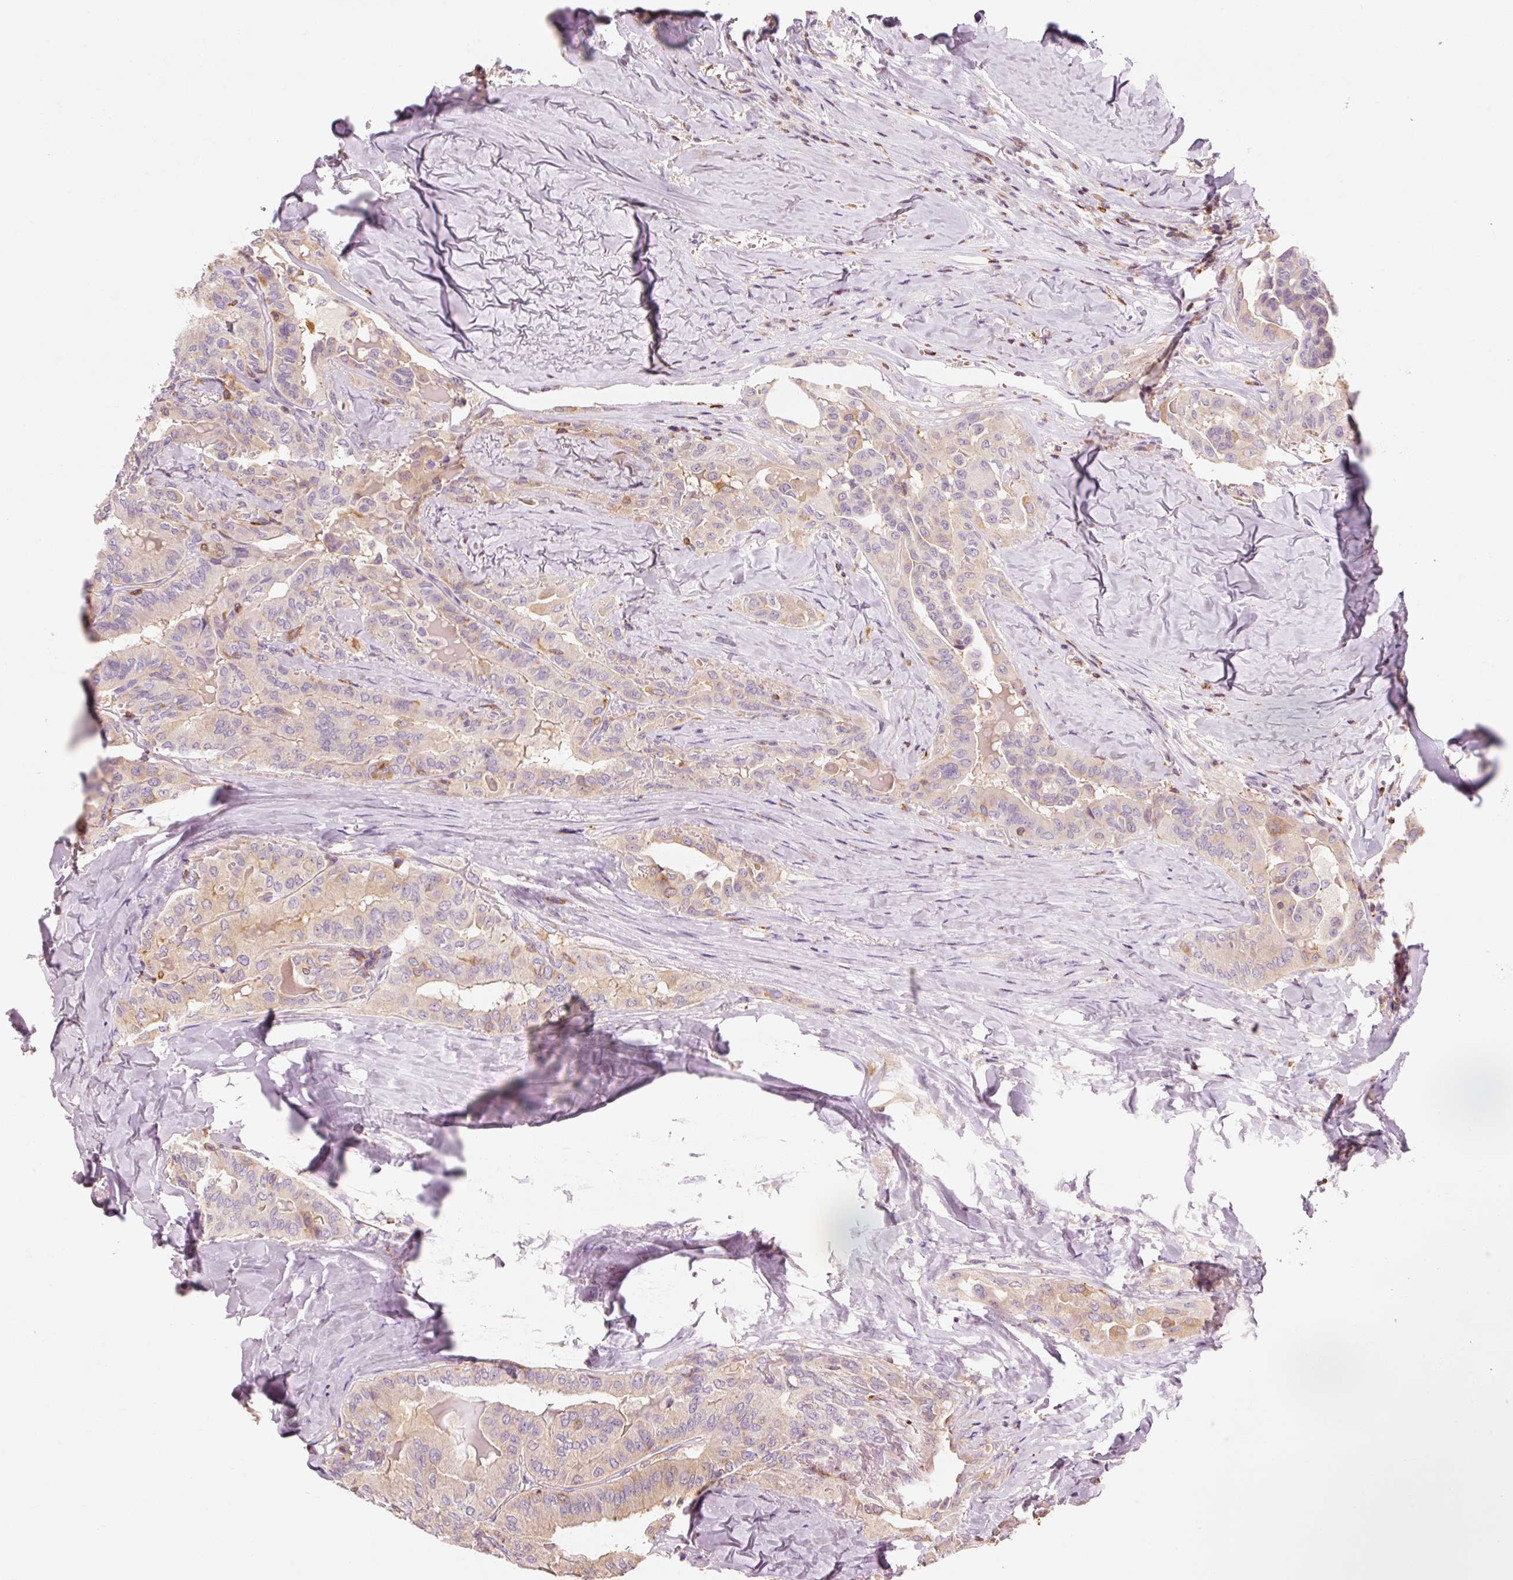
{"staining": {"intensity": "moderate", "quantity": "<25%", "location": "cytoplasmic/membranous"}, "tissue": "thyroid cancer", "cell_type": "Tumor cells", "image_type": "cancer", "snomed": [{"axis": "morphology", "description": "Papillary adenocarcinoma, NOS"}, {"axis": "topography", "description": "Thyroid gland"}], "caption": "Thyroid papillary adenocarcinoma stained with a brown dye reveals moderate cytoplasmic/membranous positive expression in about <25% of tumor cells.", "gene": "OR8K1", "patient": {"sex": "female", "age": 68}}